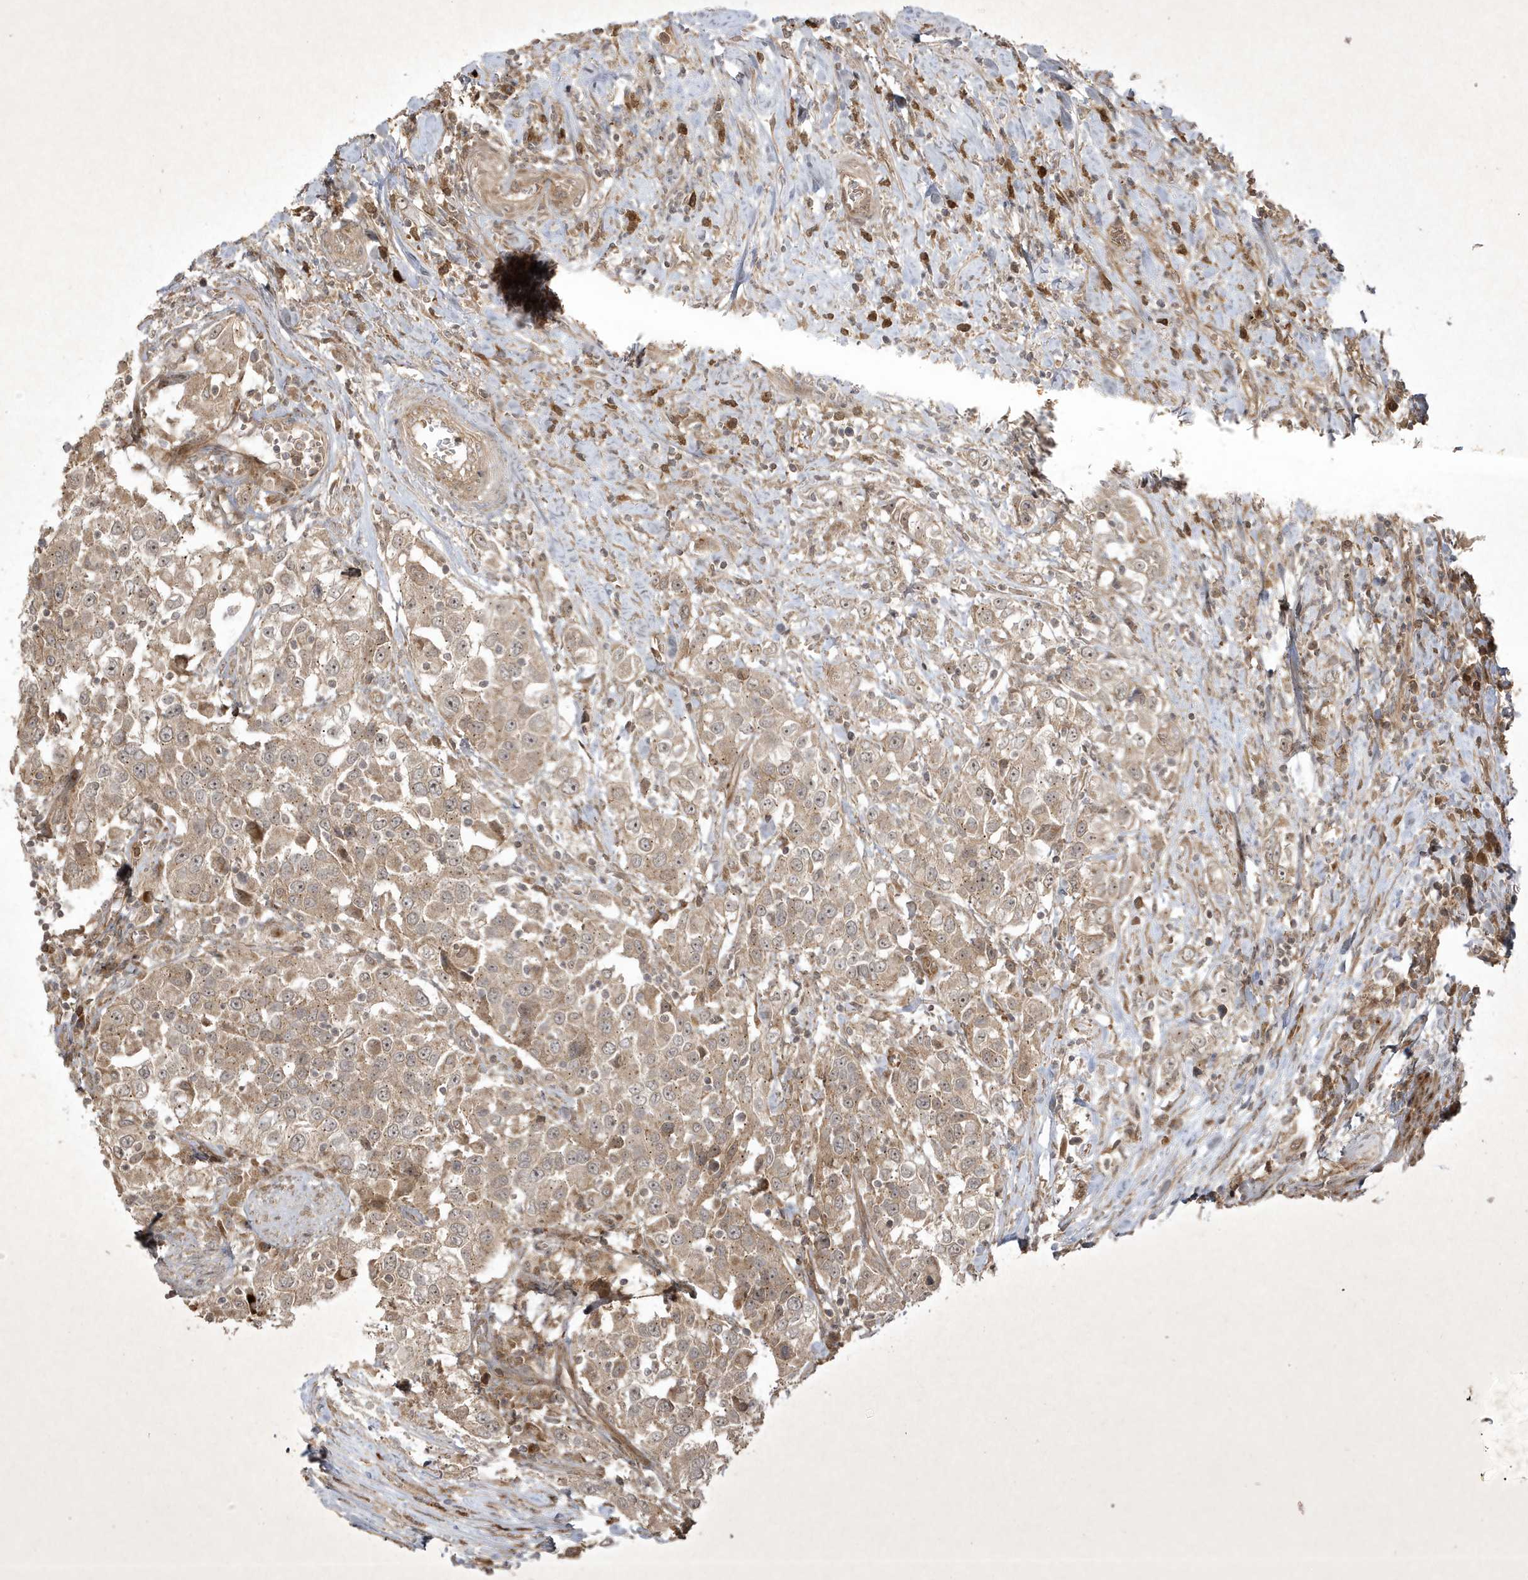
{"staining": {"intensity": "weak", "quantity": ">75%", "location": "cytoplasmic/membranous"}, "tissue": "urothelial cancer", "cell_type": "Tumor cells", "image_type": "cancer", "snomed": [{"axis": "morphology", "description": "Urothelial carcinoma, High grade"}, {"axis": "topography", "description": "Urinary bladder"}], "caption": "The immunohistochemical stain shows weak cytoplasmic/membranous expression in tumor cells of urothelial cancer tissue.", "gene": "FAM83C", "patient": {"sex": "female", "age": 80}}